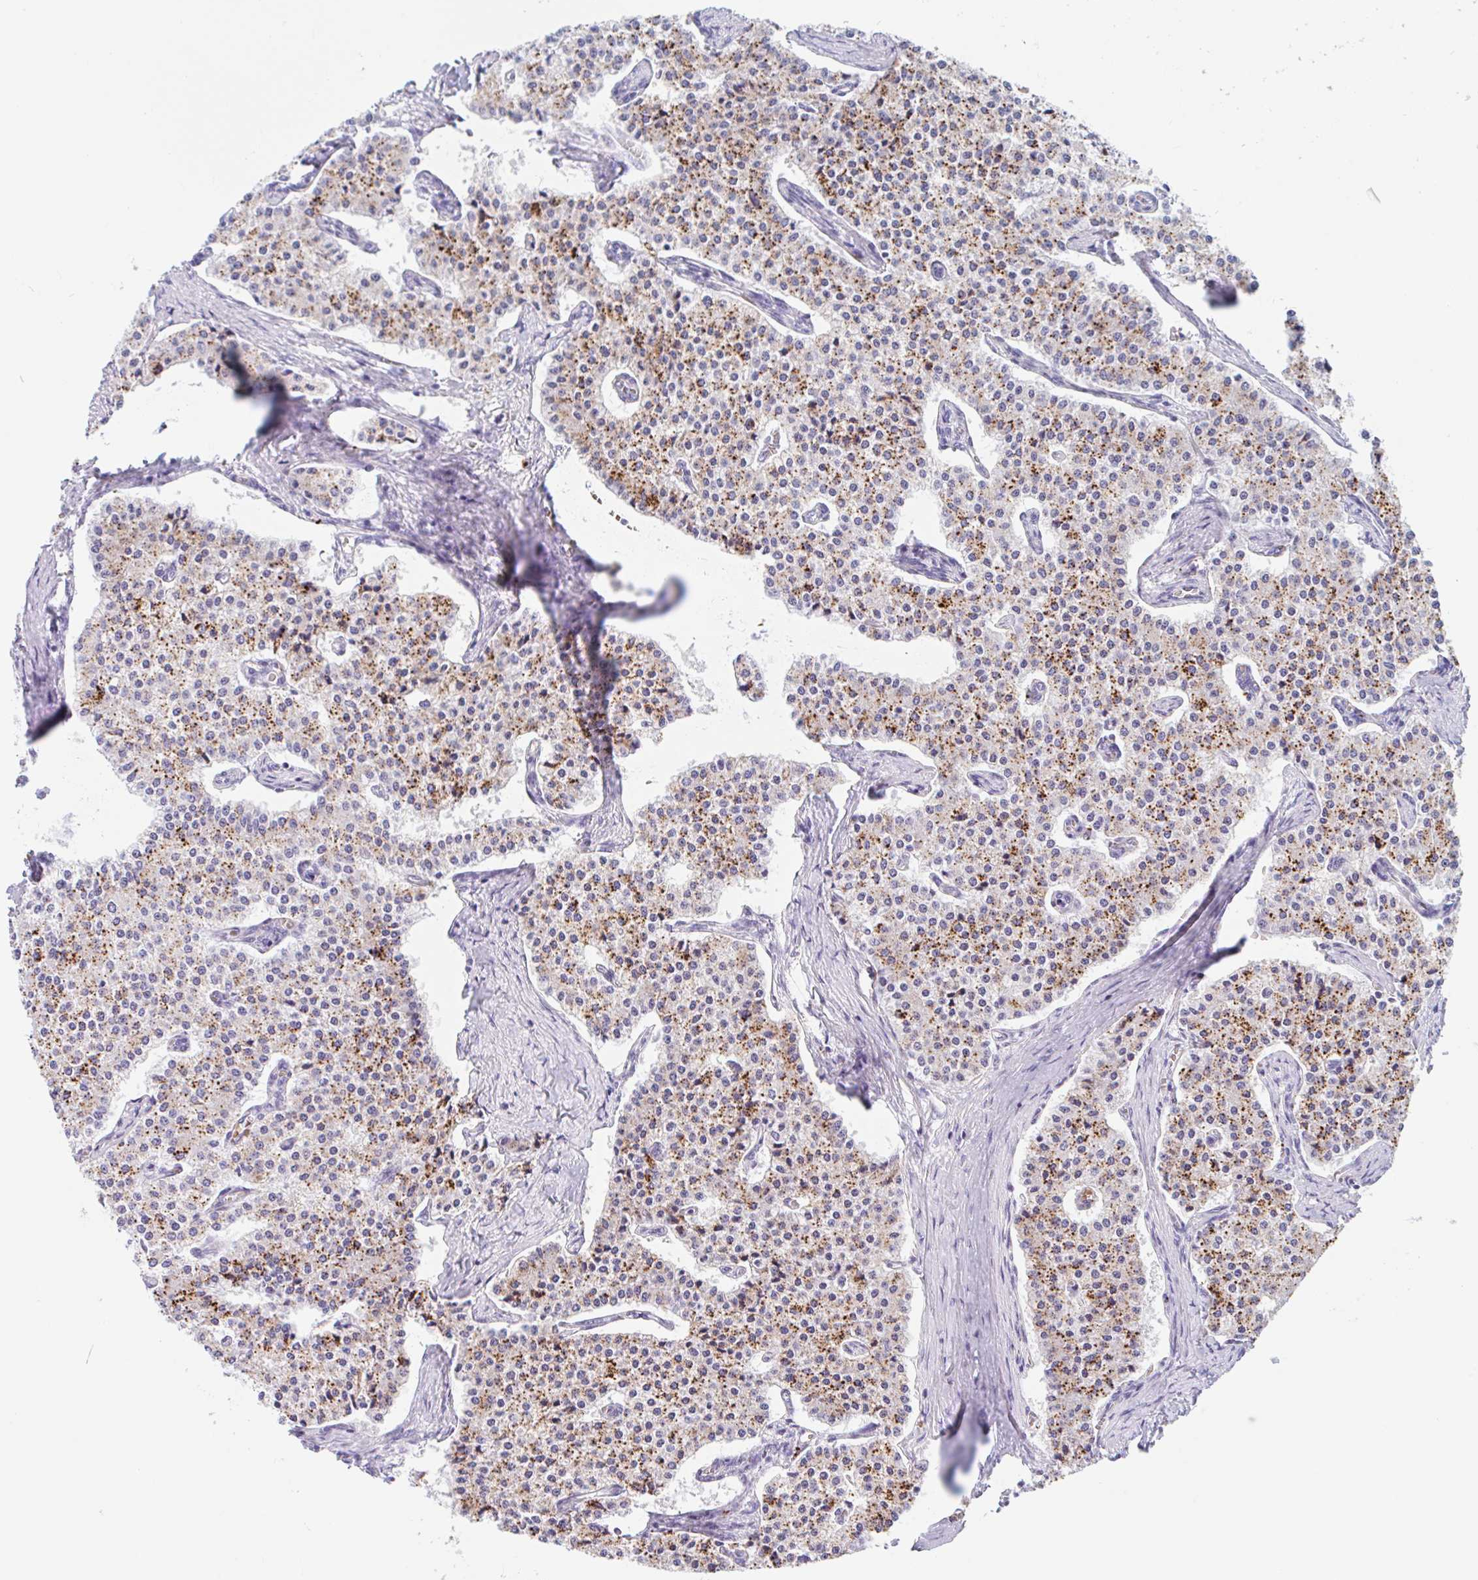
{"staining": {"intensity": "strong", "quantity": "25%-75%", "location": "cytoplasmic/membranous"}, "tissue": "carcinoid", "cell_type": "Tumor cells", "image_type": "cancer", "snomed": [{"axis": "morphology", "description": "Carcinoid, malignant, NOS"}, {"axis": "topography", "description": "Colon"}], "caption": "A micrograph of carcinoid stained for a protein demonstrates strong cytoplasmic/membranous brown staining in tumor cells. The protein is shown in brown color, while the nuclei are stained blue.", "gene": "ANKRD9", "patient": {"sex": "female", "age": 52}}